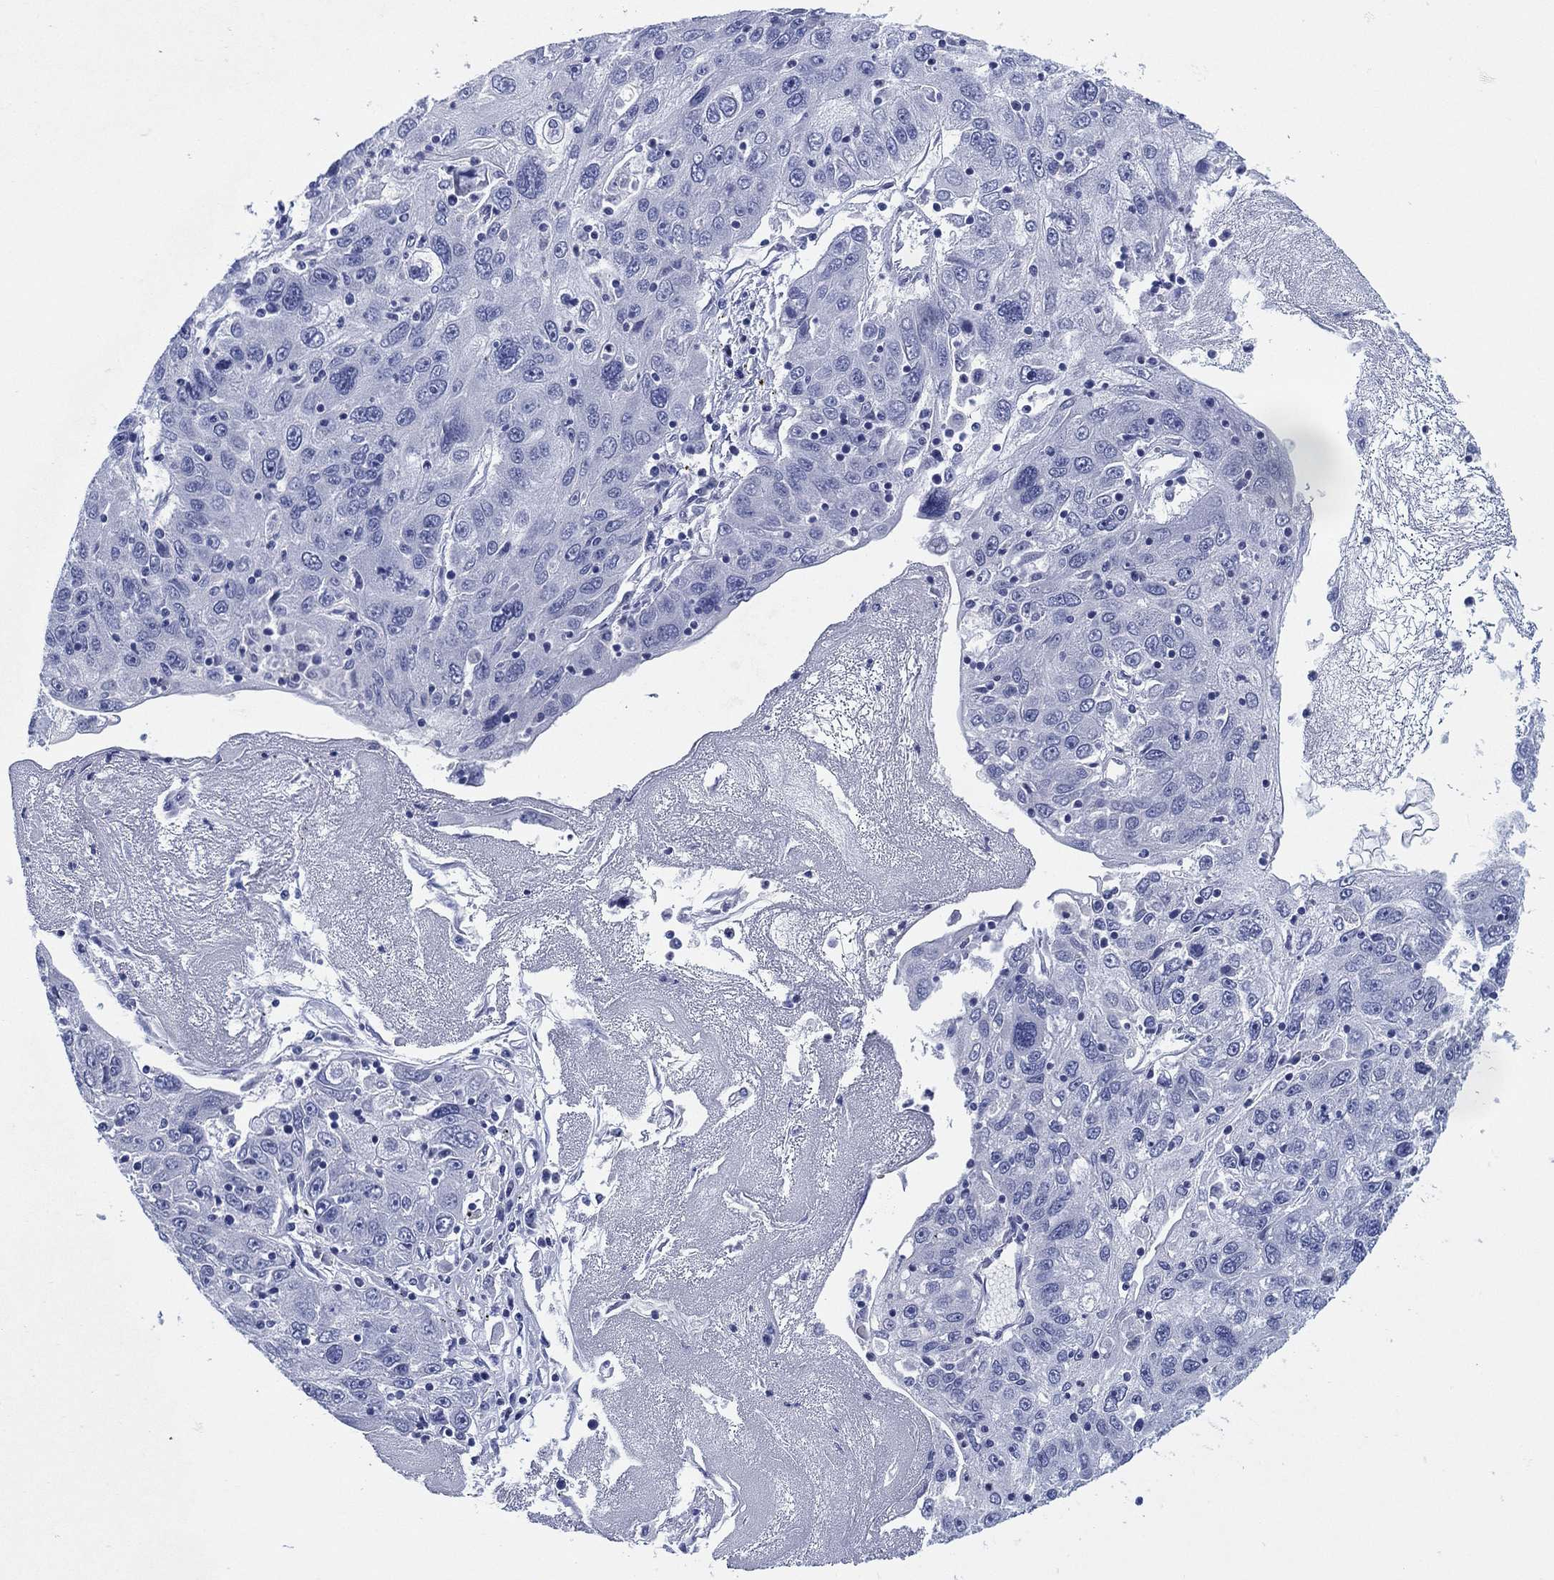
{"staining": {"intensity": "negative", "quantity": "none", "location": "none"}, "tissue": "stomach cancer", "cell_type": "Tumor cells", "image_type": "cancer", "snomed": [{"axis": "morphology", "description": "Adenocarcinoma, NOS"}, {"axis": "topography", "description": "Stomach"}], "caption": "DAB immunohistochemical staining of adenocarcinoma (stomach) demonstrates no significant staining in tumor cells. Nuclei are stained in blue.", "gene": "SLC9C2", "patient": {"sex": "male", "age": 56}}